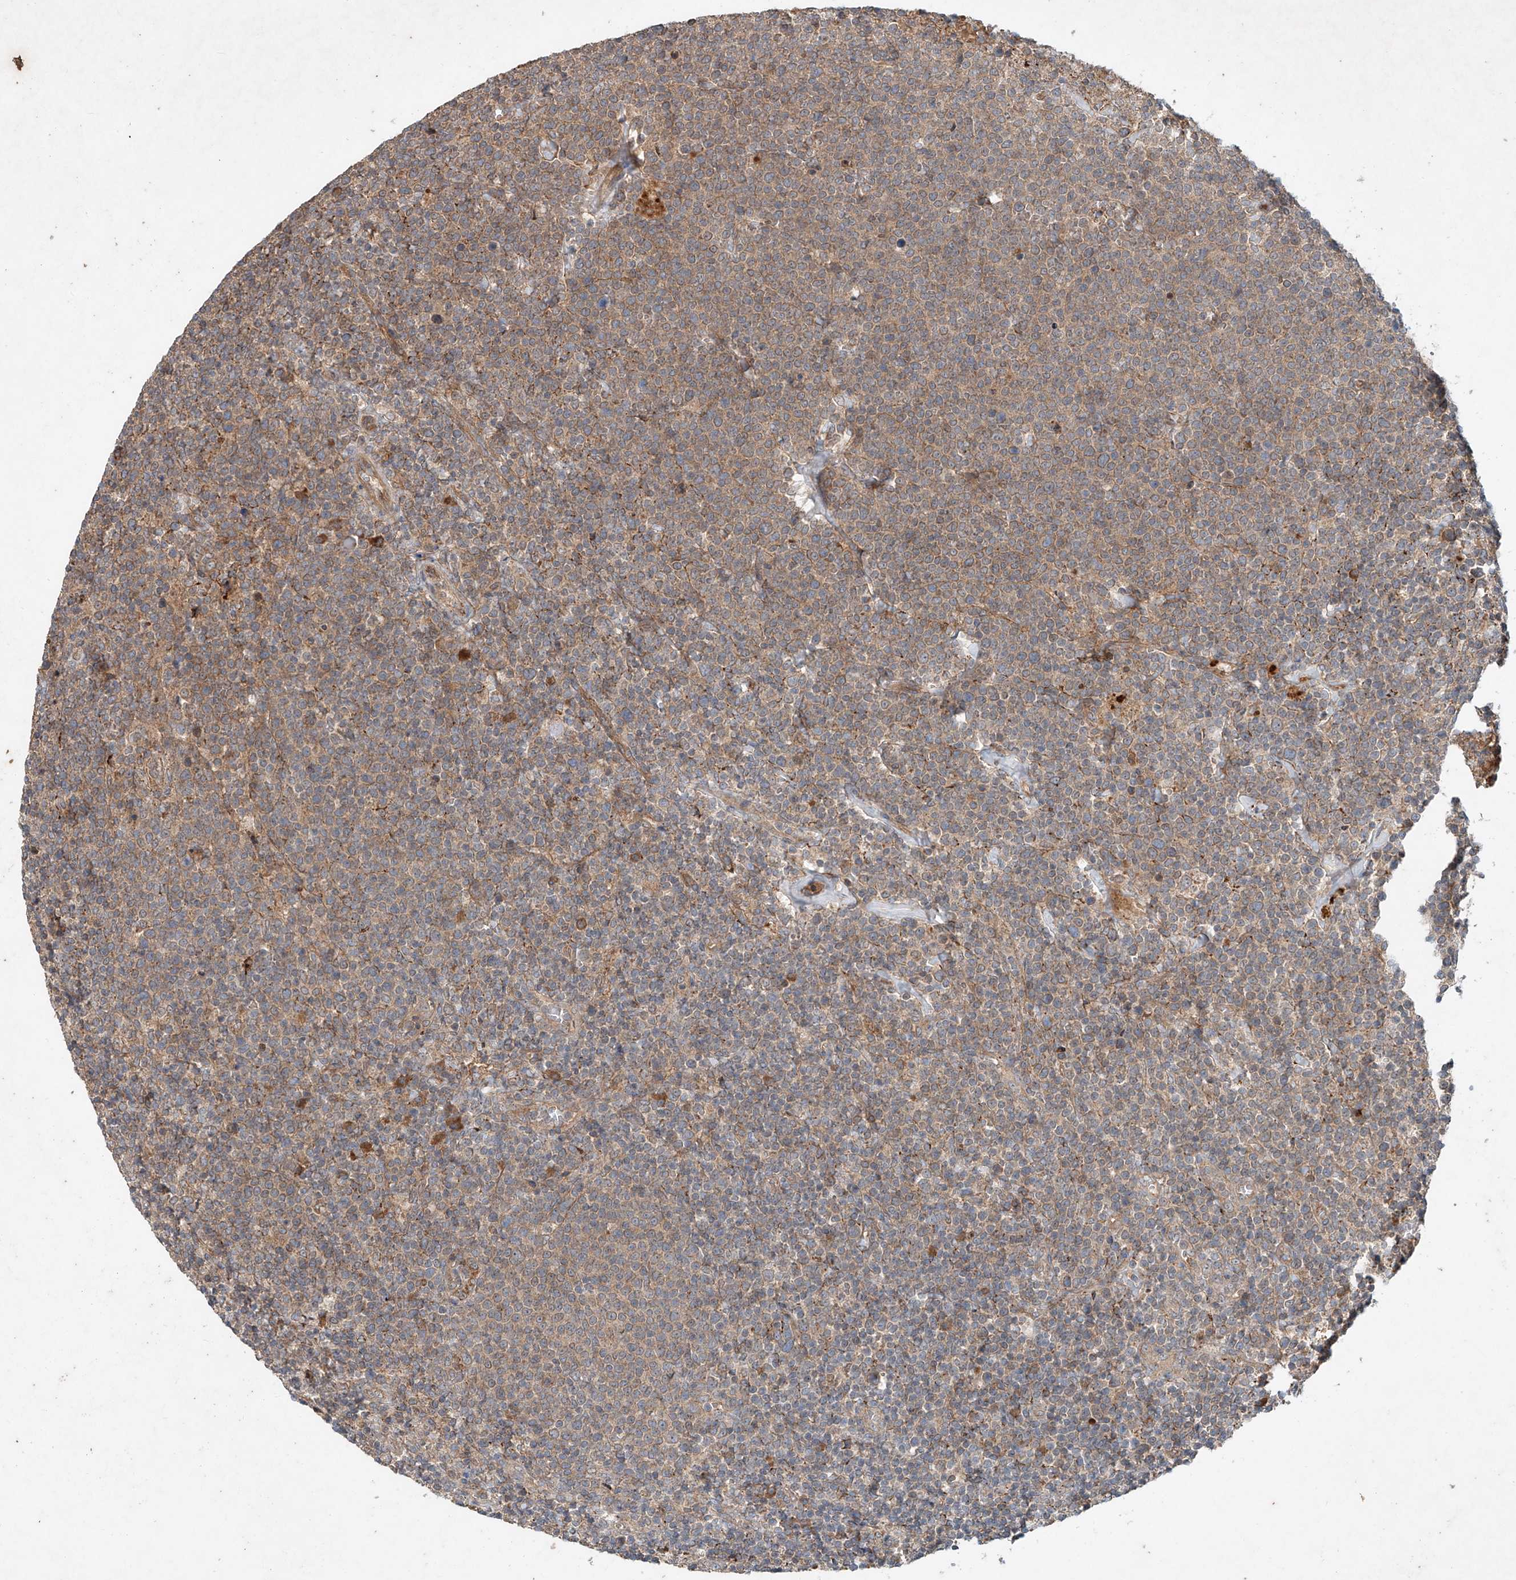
{"staining": {"intensity": "weak", "quantity": ">75%", "location": "cytoplasmic/membranous"}, "tissue": "lymphoma", "cell_type": "Tumor cells", "image_type": "cancer", "snomed": [{"axis": "morphology", "description": "Malignant lymphoma, non-Hodgkin's type, High grade"}, {"axis": "topography", "description": "Lymph node"}], "caption": "A brown stain highlights weak cytoplasmic/membranous expression of a protein in high-grade malignant lymphoma, non-Hodgkin's type tumor cells.", "gene": "IER5", "patient": {"sex": "male", "age": 61}}